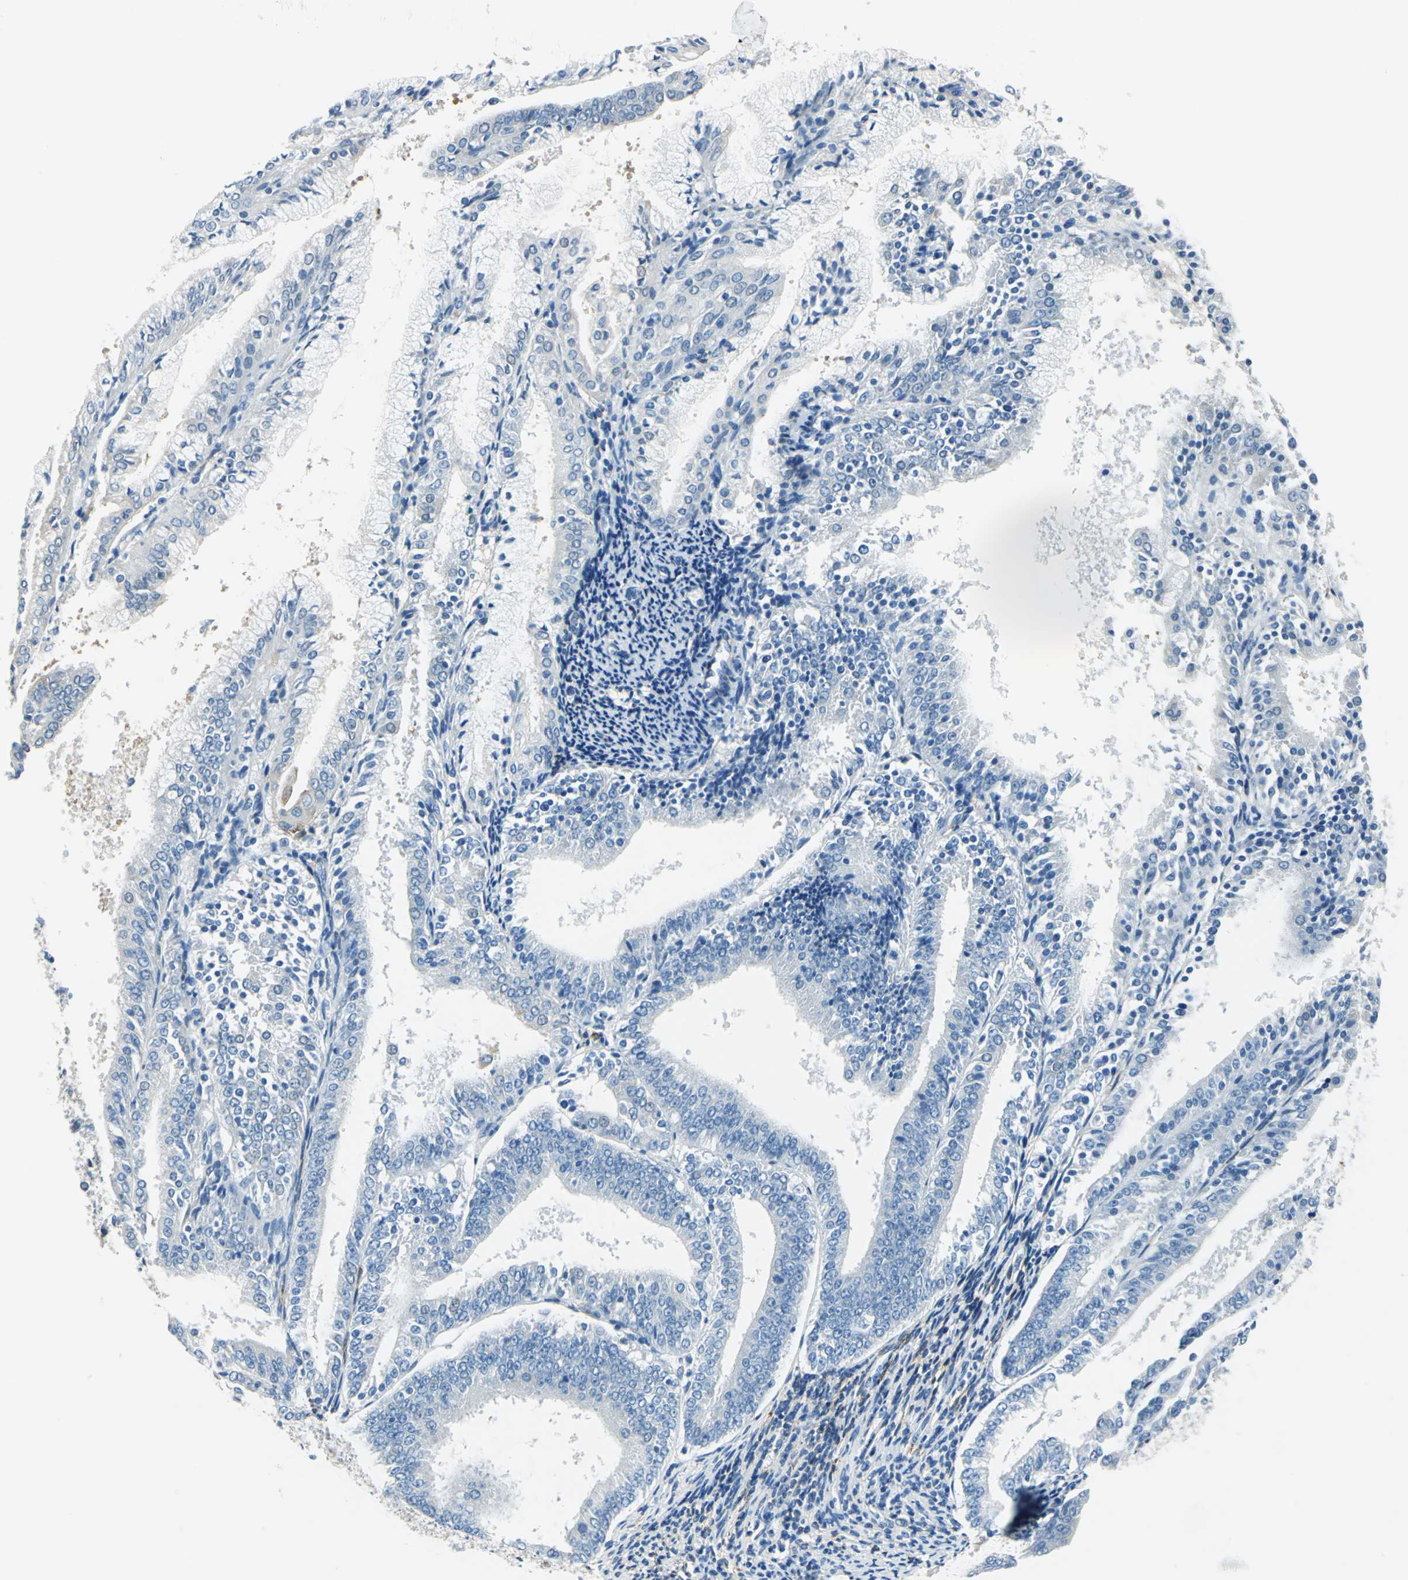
{"staining": {"intensity": "negative", "quantity": "none", "location": "none"}, "tissue": "endometrial cancer", "cell_type": "Tumor cells", "image_type": "cancer", "snomed": [{"axis": "morphology", "description": "Adenocarcinoma, NOS"}, {"axis": "topography", "description": "Endometrium"}], "caption": "Immunohistochemistry of endometrial cancer (adenocarcinoma) demonstrates no positivity in tumor cells. Nuclei are stained in blue.", "gene": "AKAP12", "patient": {"sex": "female", "age": 63}}